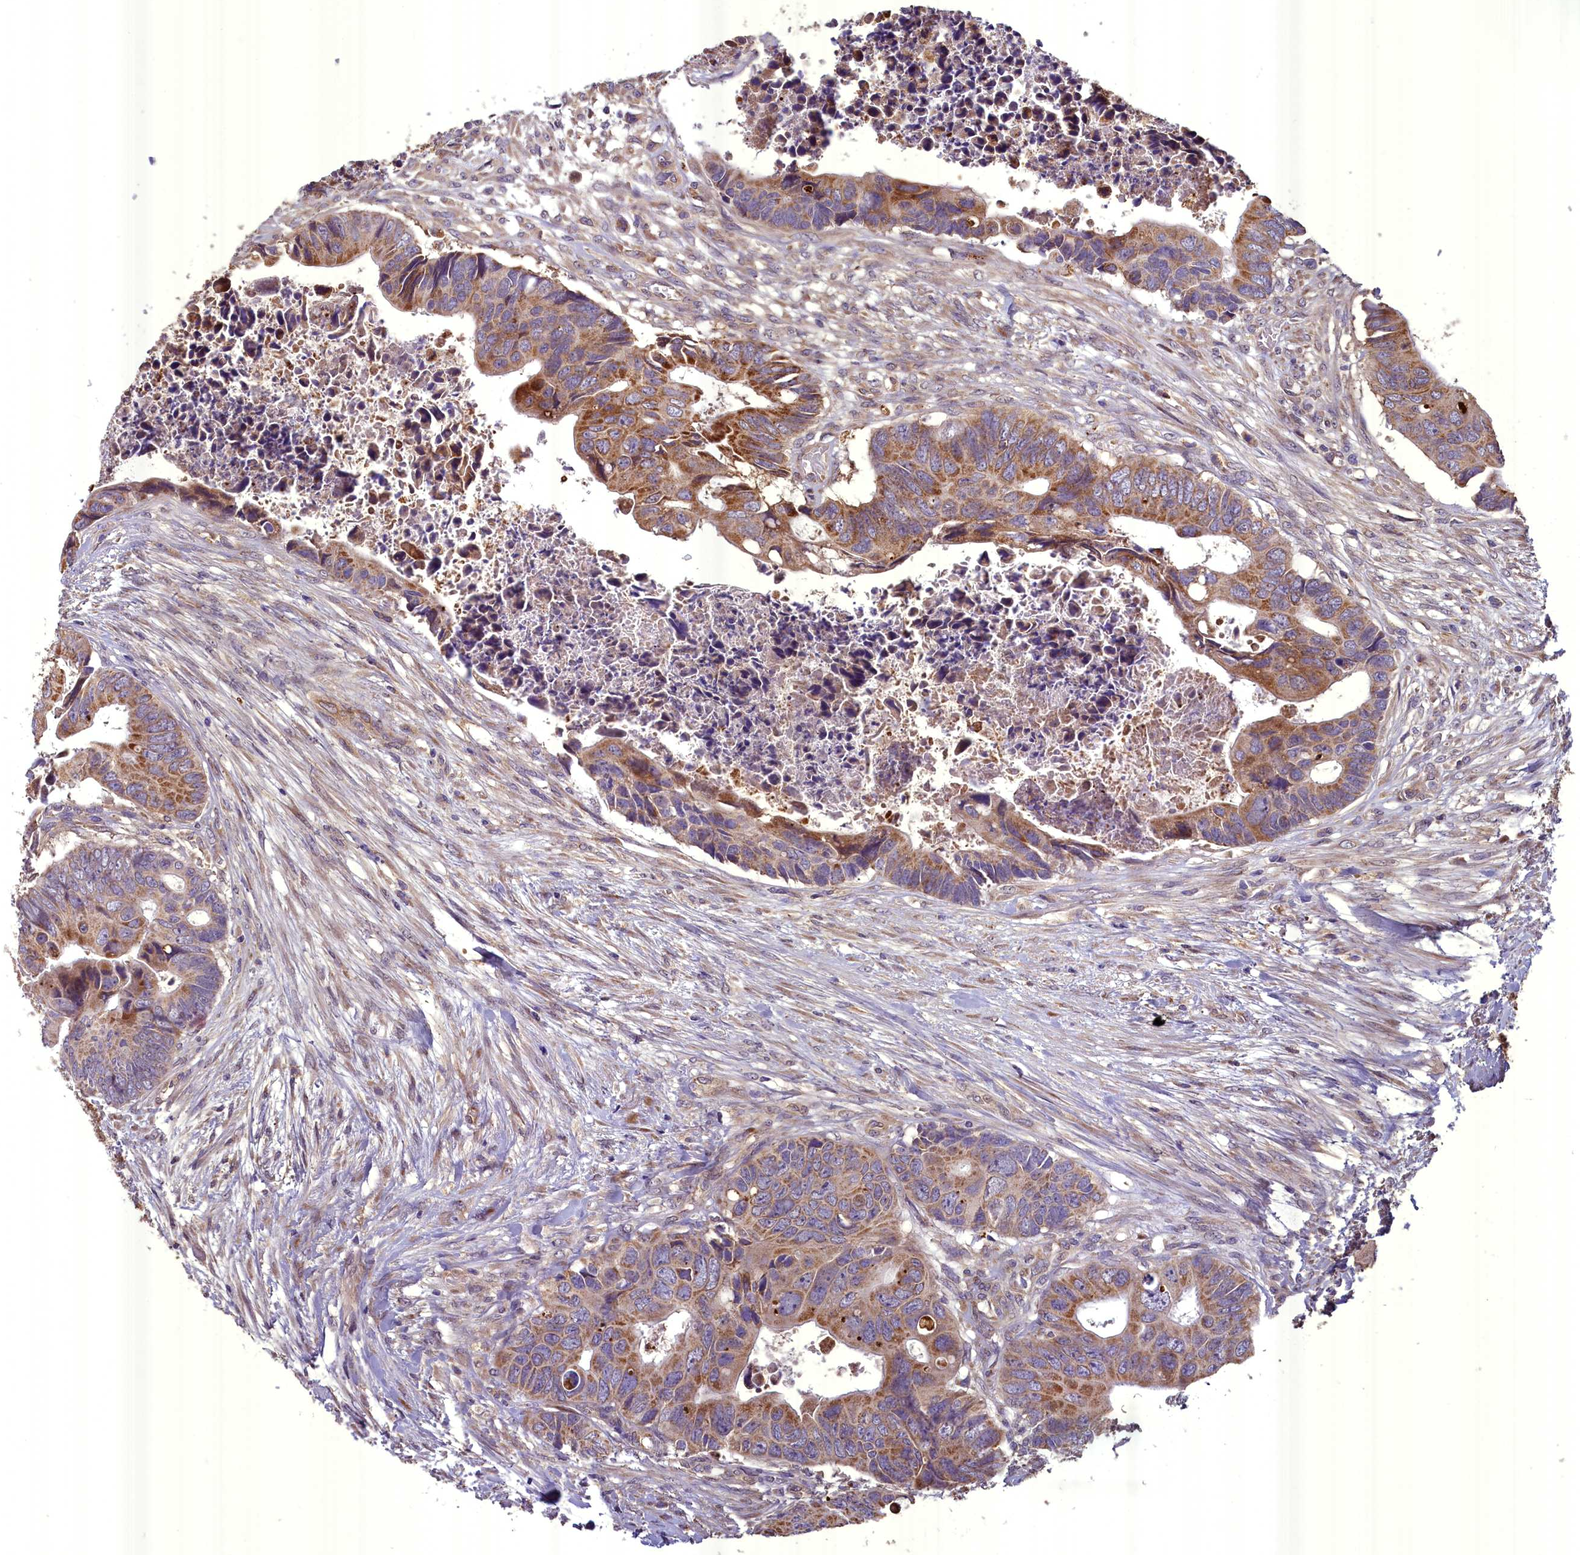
{"staining": {"intensity": "moderate", "quantity": ">75%", "location": "cytoplasmic/membranous"}, "tissue": "colorectal cancer", "cell_type": "Tumor cells", "image_type": "cancer", "snomed": [{"axis": "morphology", "description": "Adenocarcinoma, NOS"}, {"axis": "topography", "description": "Rectum"}], "caption": "DAB immunohistochemical staining of human colorectal cancer (adenocarcinoma) exhibits moderate cytoplasmic/membranous protein positivity in approximately >75% of tumor cells.", "gene": "ACAD8", "patient": {"sex": "female", "age": 78}}